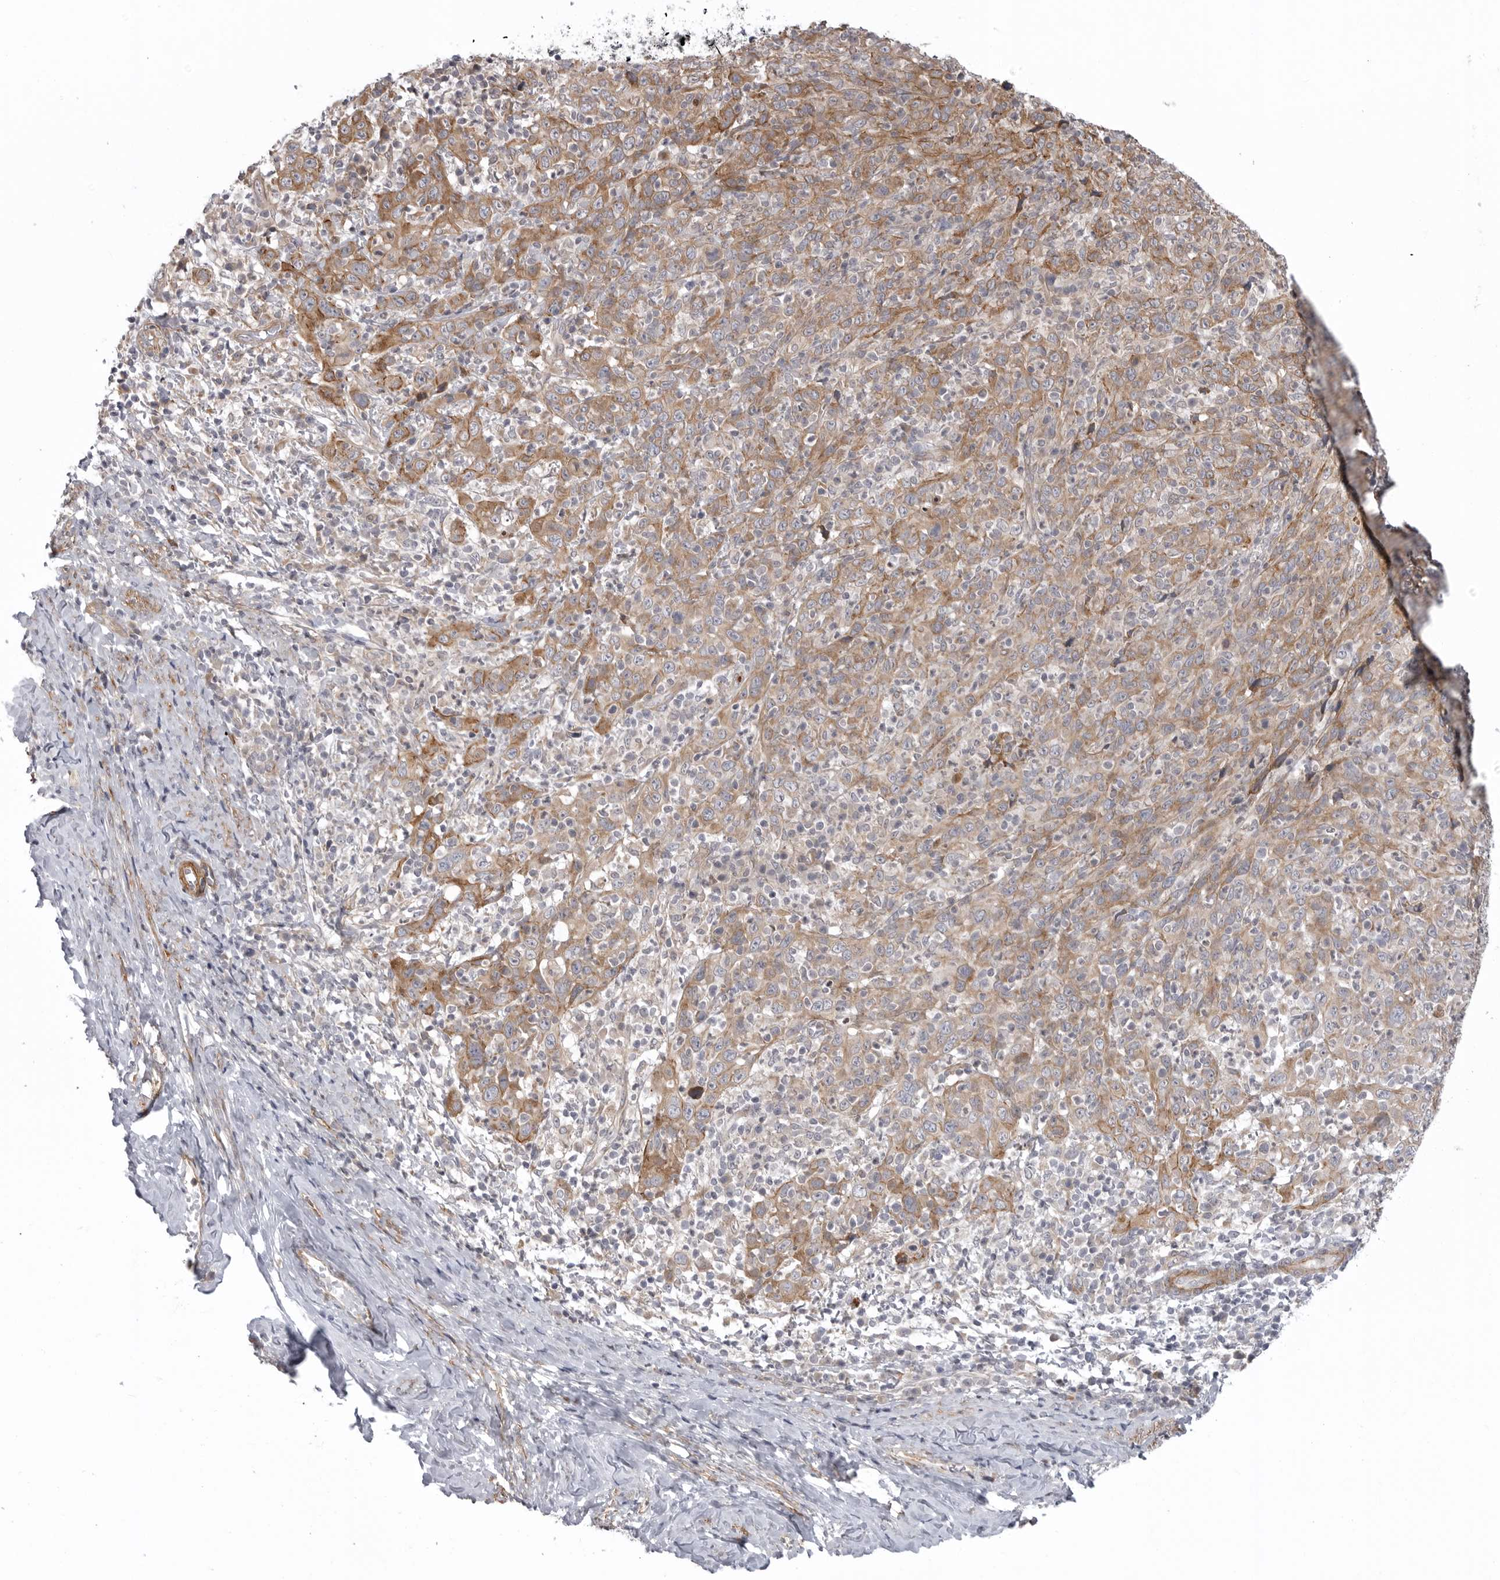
{"staining": {"intensity": "moderate", "quantity": ">75%", "location": "cytoplasmic/membranous"}, "tissue": "cervical cancer", "cell_type": "Tumor cells", "image_type": "cancer", "snomed": [{"axis": "morphology", "description": "Squamous cell carcinoma, NOS"}, {"axis": "topography", "description": "Cervix"}], "caption": "The photomicrograph demonstrates immunohistochemical staining of cervical squamous cell carcinoma. There is moderate cytoplasmic/membranous expression is present in approximately >75% of tumor cells. (Brightfield microscopy of DAB IHC at high magnification).", "gene": "SCP2", "patient": {"sex": "female", "age": 46}}